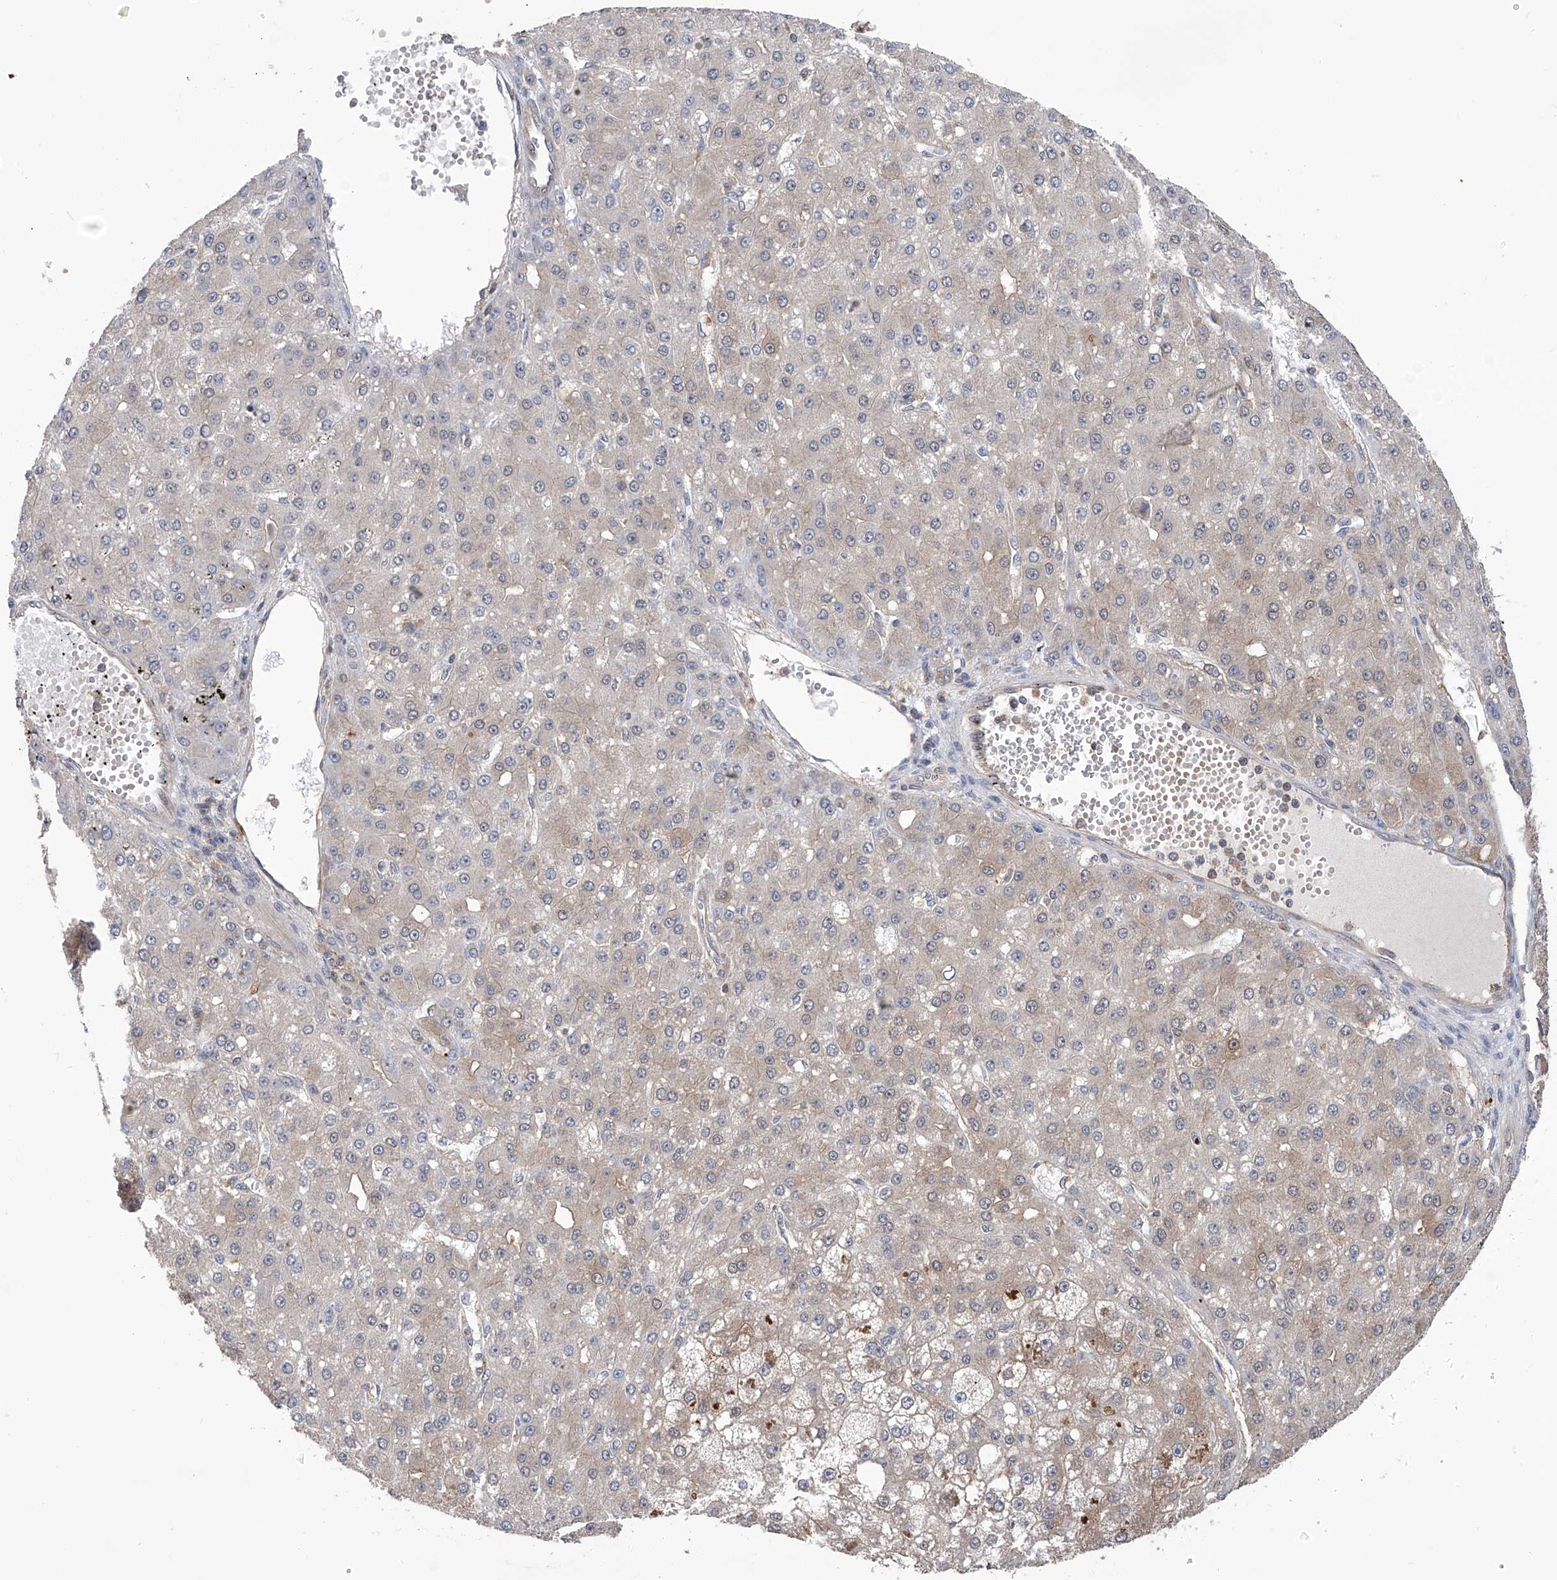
{"staining": {"intensity": "weak", "quantity": "<25%", "location": "cytoplasmic/membranous"}, "tissue": "liver cancer", "cell_type": "Tumor cells", "image_type": "cancer", "snomed": [{"axis": "morphology", "description": "Carcinoma, Hepatocellular, NOS"}, {"axis": "topography", "description": "Liver"}], "caption": "High magnification brightfield microscopy of hepatocellular carcinoma (liver) stained with DAB (brown) and counterstained with hematoxylin (blue): tumor cells show no significant expression.", "gene": "NUDT17", "patient": {"sex": "male", "age": 67}}